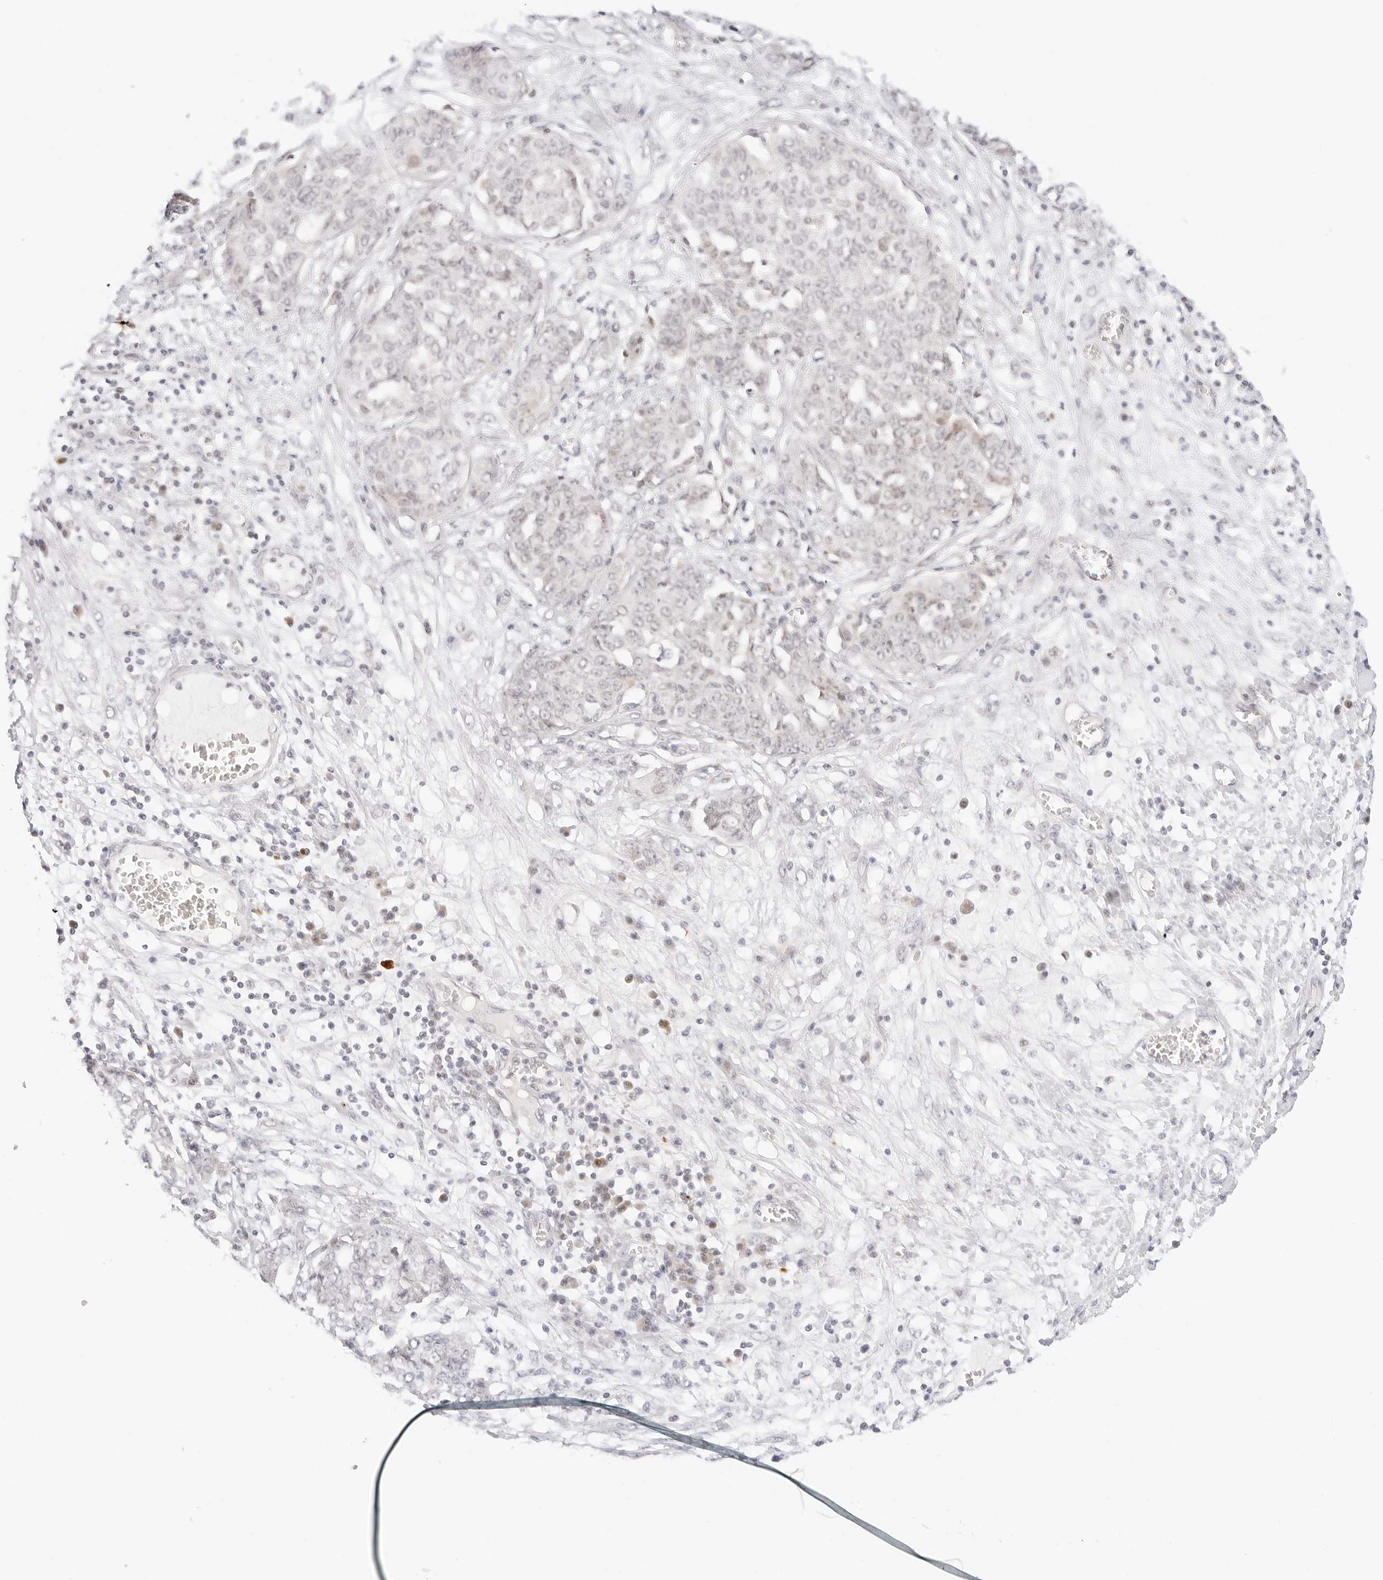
{"staining": {"intensity": "negative", "quantity": "none", "location": "none"}, "tissue": "ovarian cancer", "cell_type": "Tumor cells", "image_type": "cancer", "snomed": [{"axis": "morphology", "description": "Cystadenocarcinoma, serous, NOS"}, {"axis": "topography", "description": "Soft tissue"}, {"axis": "topography", "description": "Ovary"}], "caption": "The histopathology image demonstrates no significant expression in tumor cells of ovarian cancer (serous cystadenocarcinoma).", "gene": "POLR3C", "patient": {"sex": "female", "age": 57}}